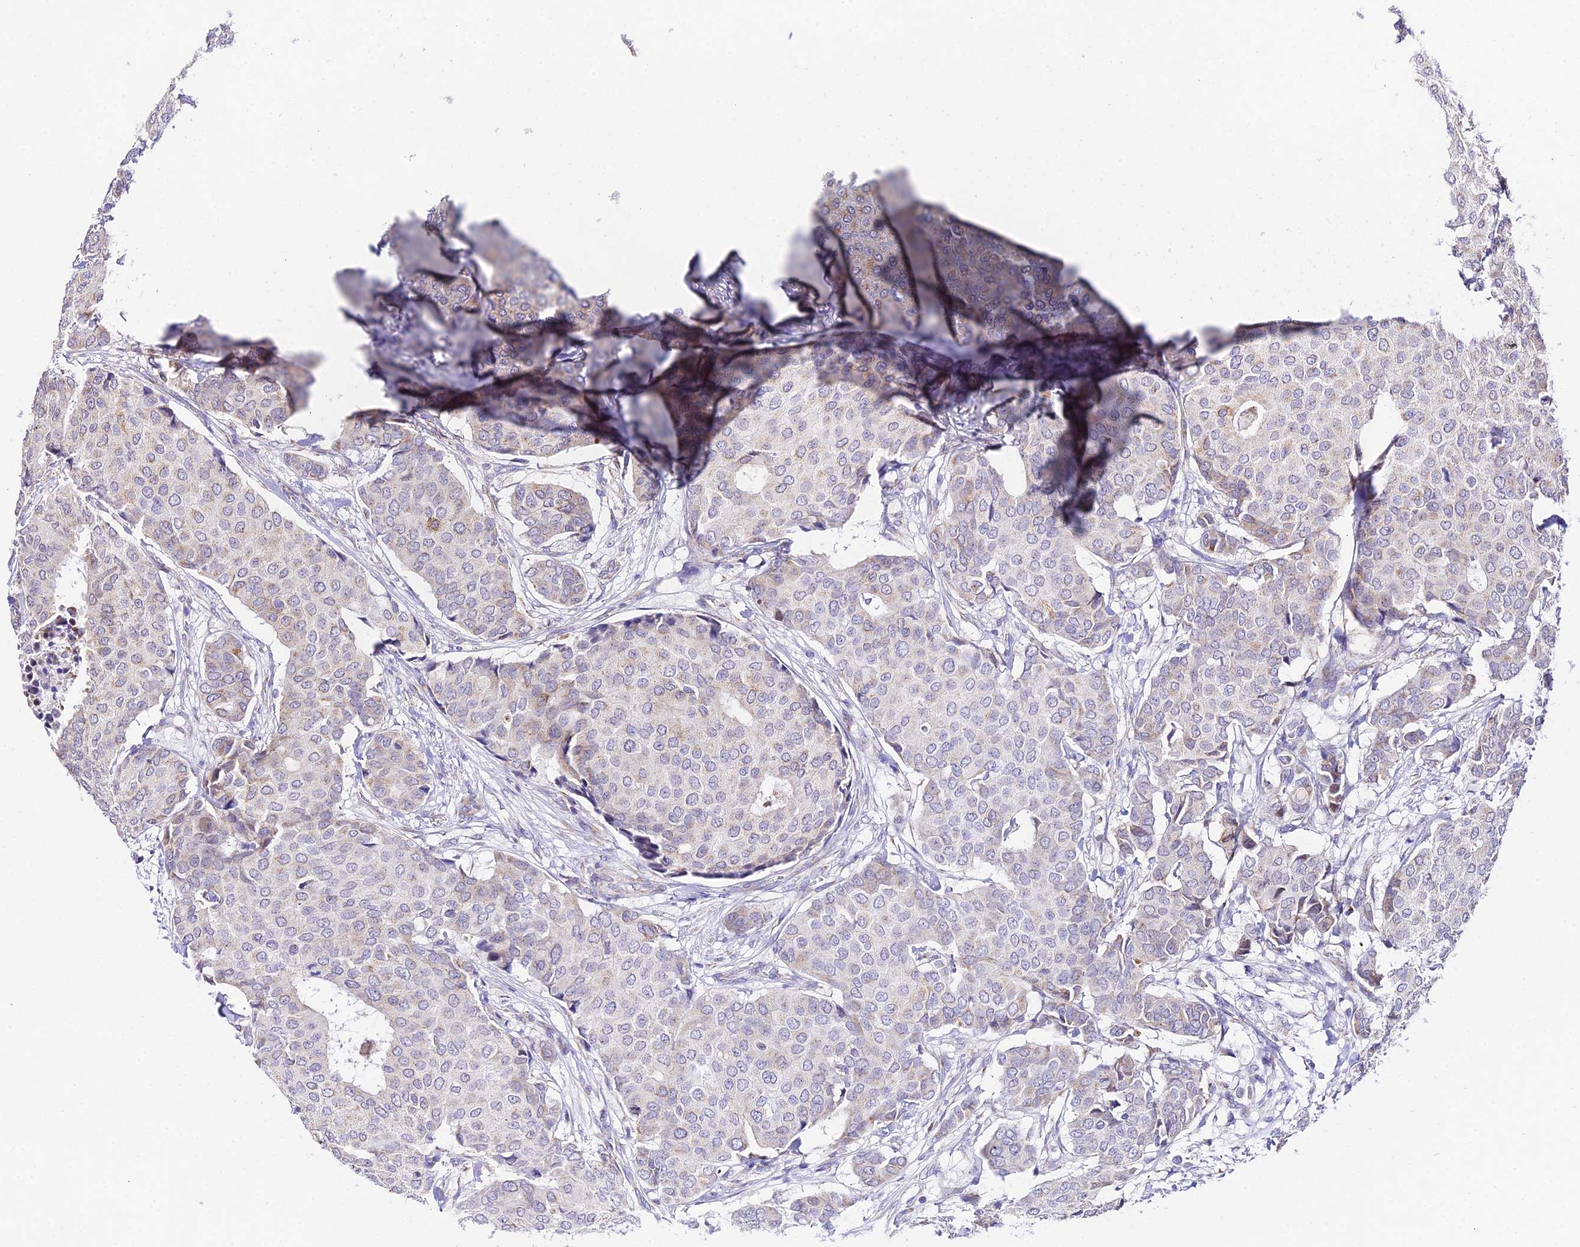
{"staining": {"intensity": "negative", "quantity": "none", "location": "none"}, "tissue": "breast cancer", "cell_type": "Tumor cells", "image_type": "cancer", "snomed": [{"axis": "morphology", "description": "Duct carcinoma"}, {"axis": "topography", "description": "Breast"}], "caption": "Immunohistochemical staining of human invasive ductal carcinoma (breast) exhibits no significant positivity in tumor cells.", "gene": "ATP5PB", "patient": {"sex": "female", "age": 75}}